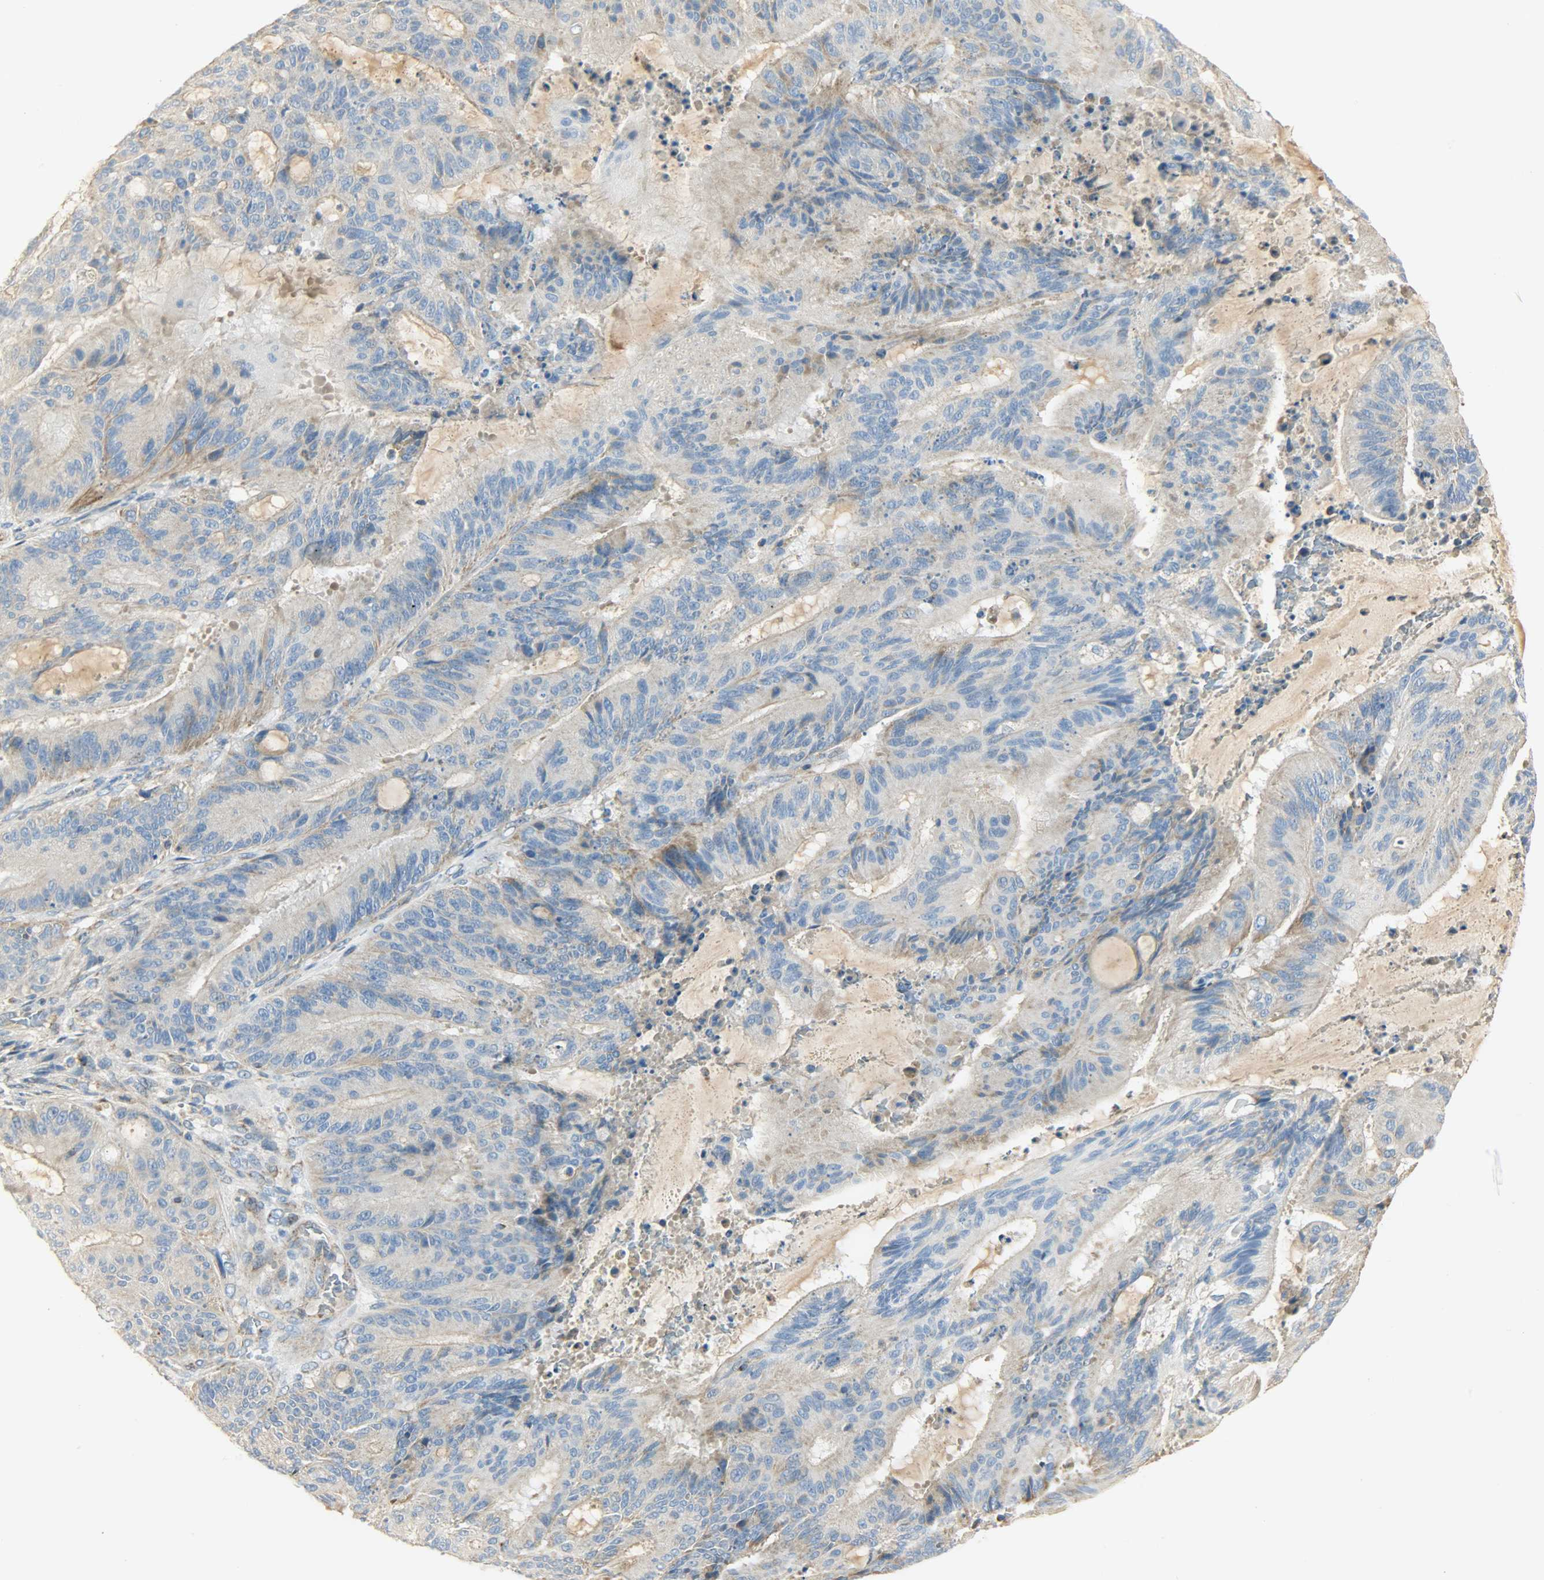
{"staining": {"intensity": "weak", "quantity": ">75%", "location": "cytoplasmic/membranous"}, "tissue": "liver cancer", "cell_type": "Tumor cells", "image_type": "cancer", "snomed": [{"axis": "morphology", "description": "Cholangiocarcinoma"}, {"axis": "topography", "description": "Liver"}], "caption": "Liver cholangiocarcinoma stained with a protein marker exhibits weak staining in tumor cells.", "gene": "NNT", "patient": {"sex": "female", "age": 73}}